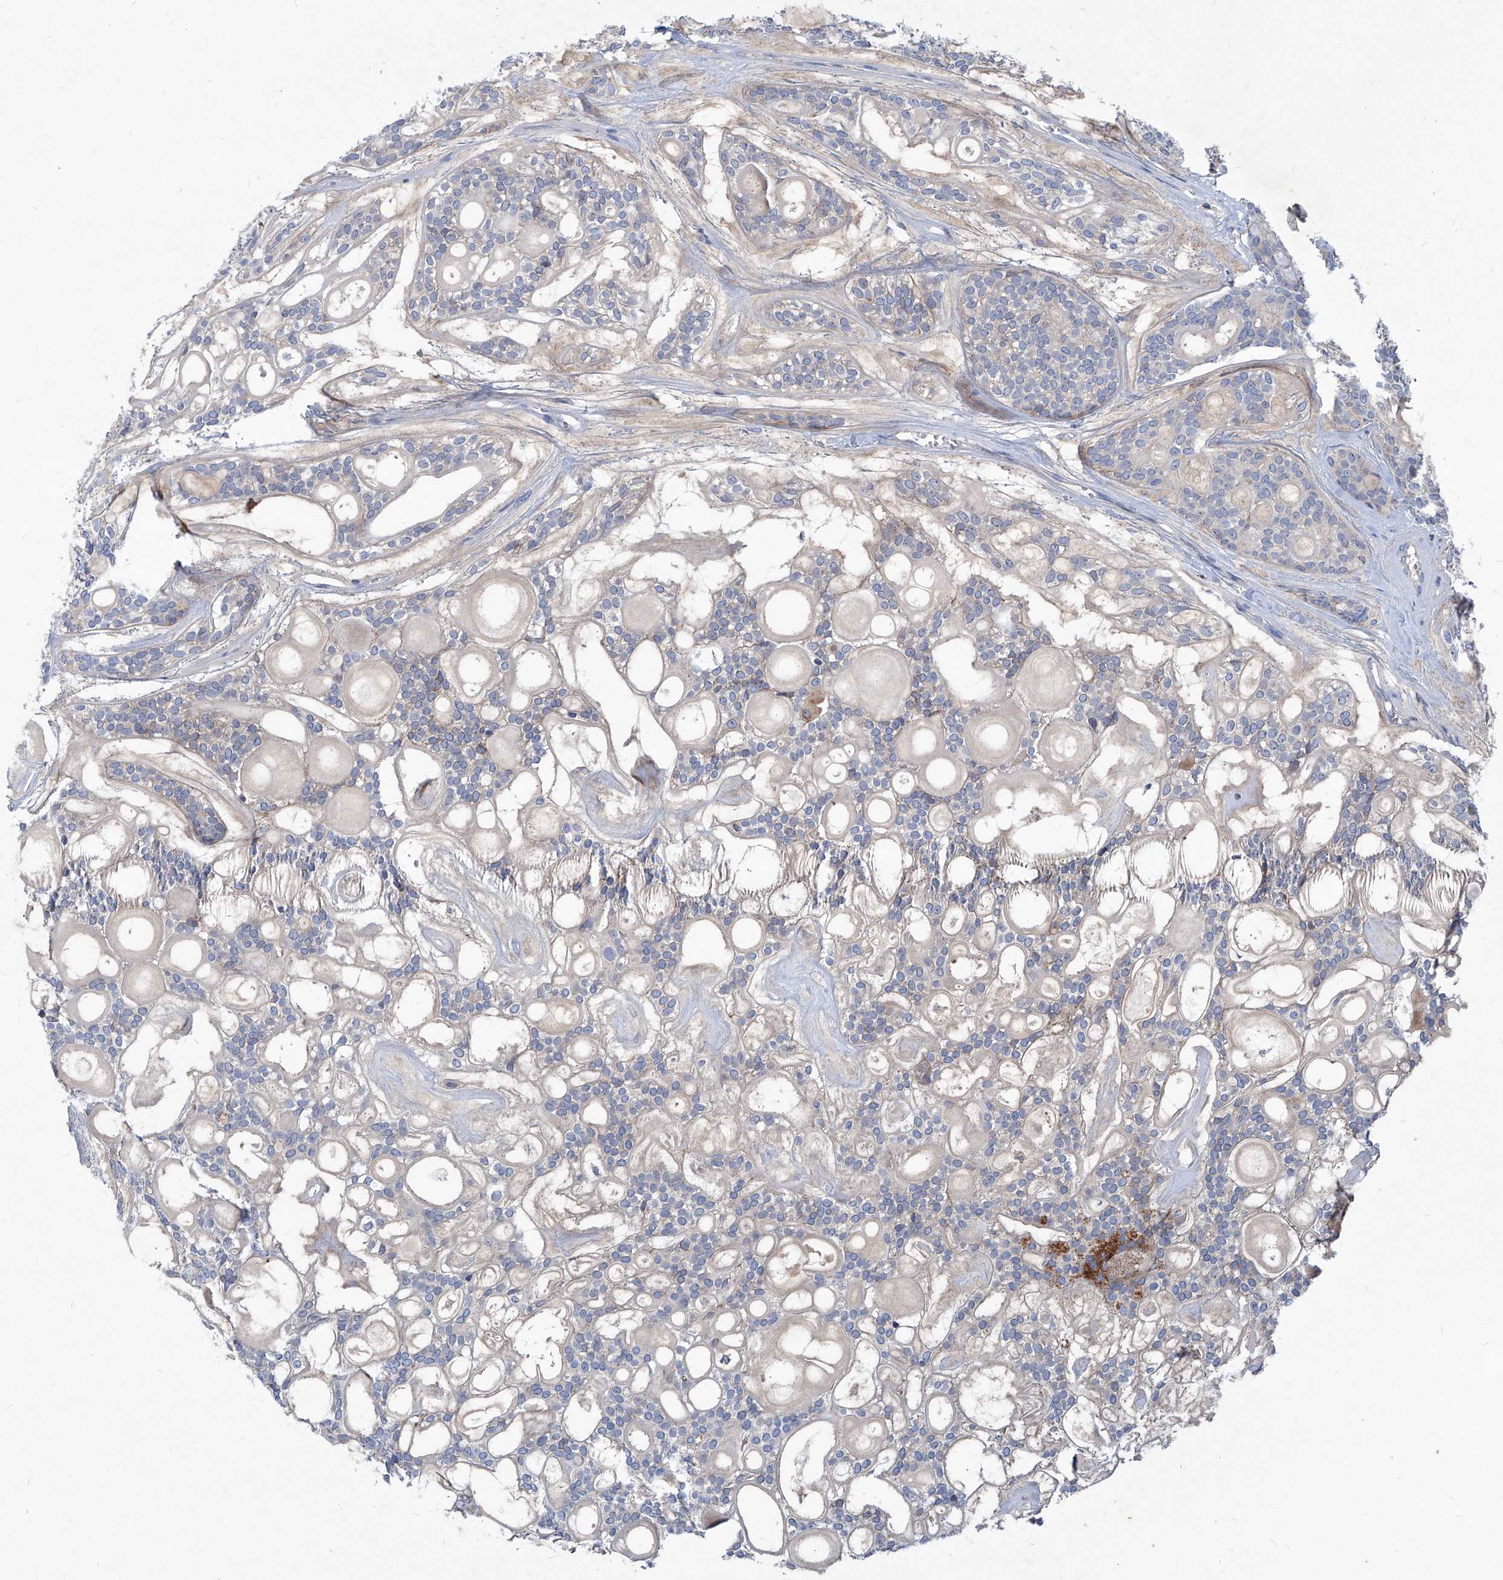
{"staining": {"intensity": "negative", "quantity": "none", "location": "none"}, "tissue": "head and neck cancer", "cell_type": "Tumor cells", "image_type": "cancer", "snomed": [{"axis": "morphology", "description": "Adenocarcinoma, NOS"}, {"axis": "topography", "description": "Head-Neck"}], "caption": "Head and neck adenocarcinoma stained for a protein using immunohistochemistry demonstrates no staining tumor cells.", "gene": "EPHA8", "patient": {"sex": "male", "age": 66}}